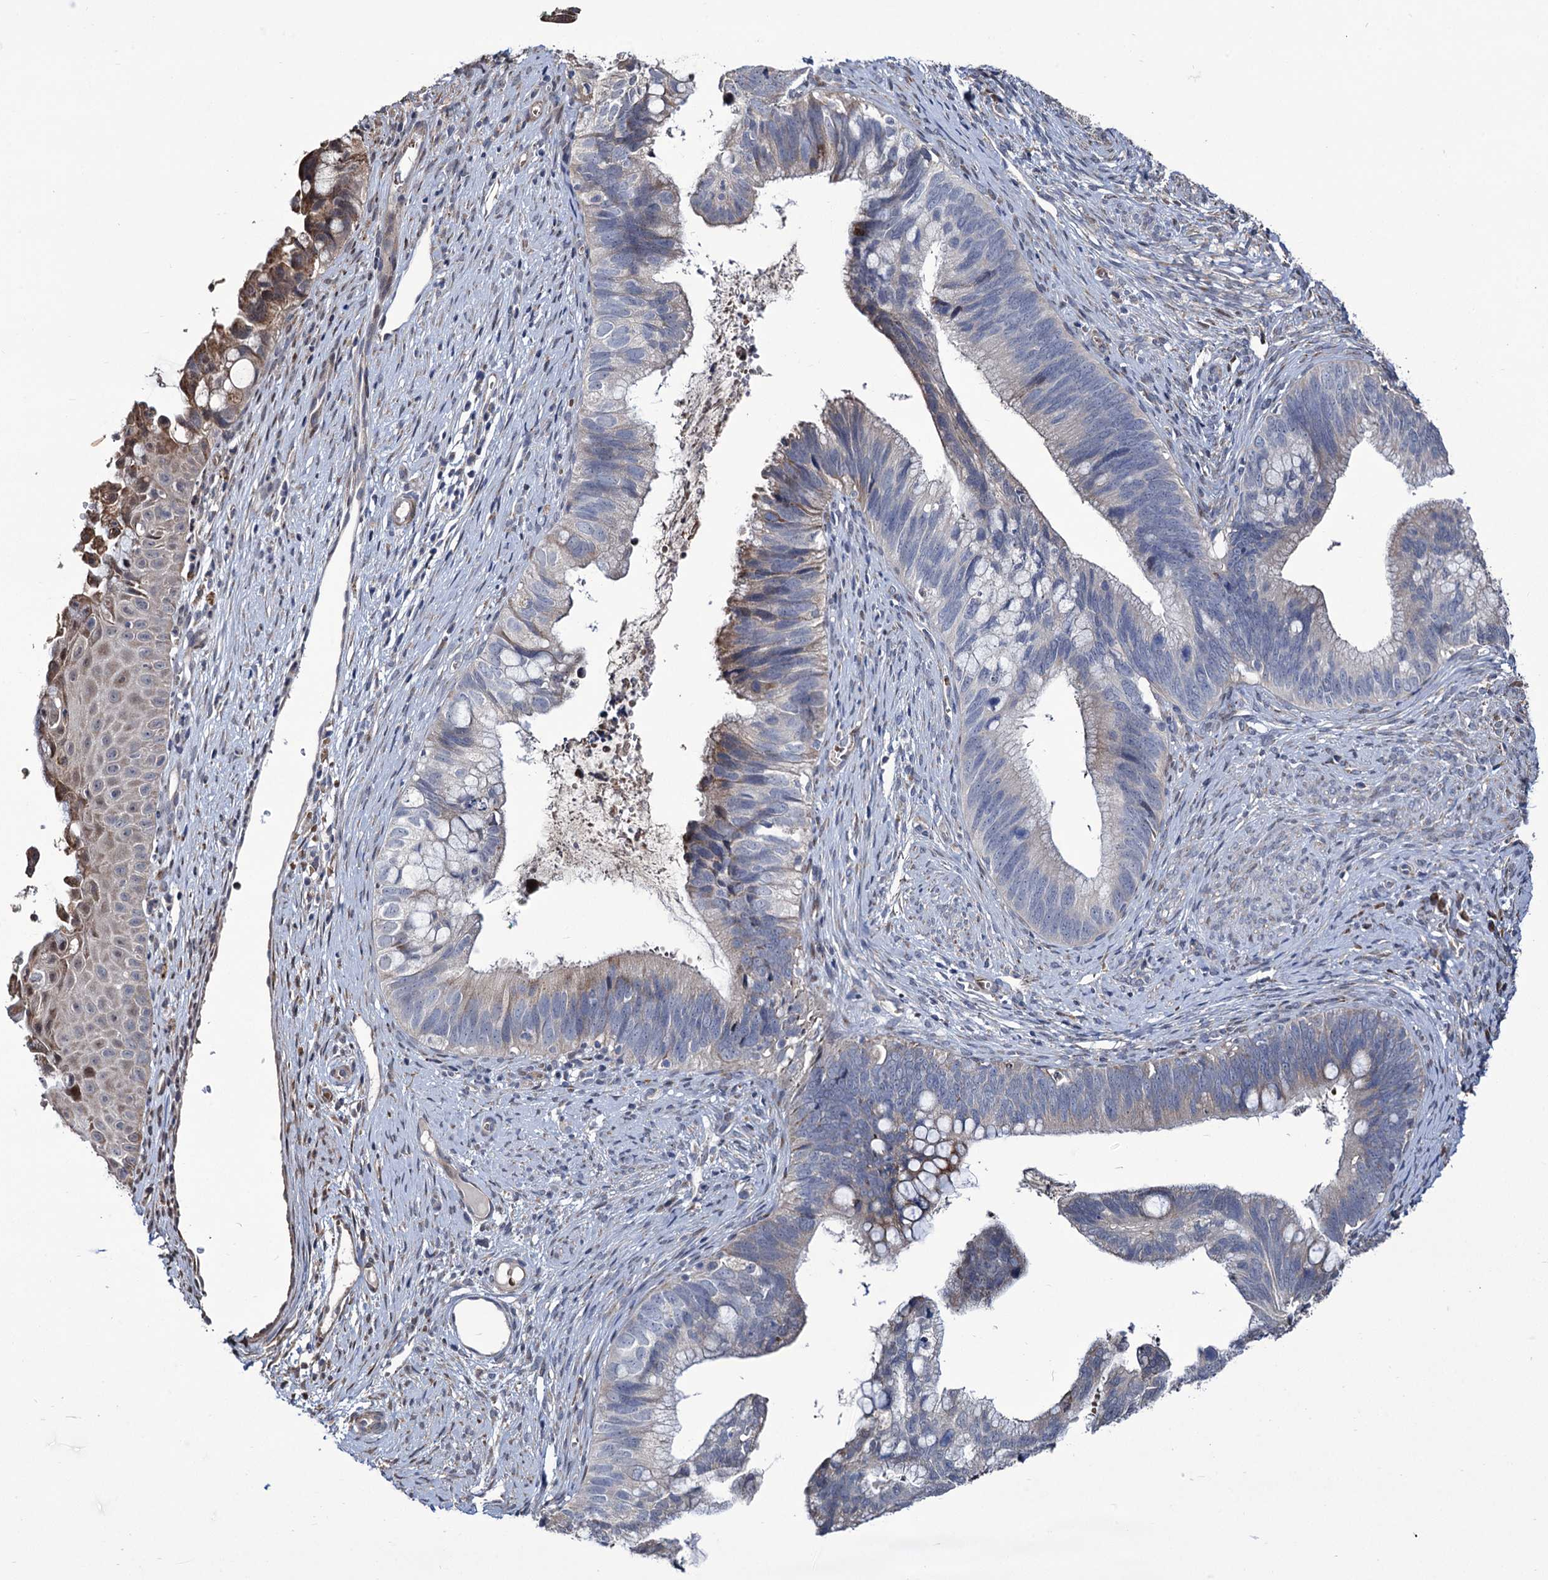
{"staining": {"intensity": "weak", "quantity": "<25%", "location": "cytoplasmic/membranous"}, "tissue": "cervical cancer", "cell_type": "Tumor cells", "image_type": "cancer", "snomed": [{"axis": "morphology", "description": "Adenocarcinoma, NOS"}, {"axis": "topography", "description": "Cervix"}], "caption": "DAB immunohistochemical staining of adenocarcinoma (cervical) displays no significant positivity in tumor cells.", "gene": "TUBGCP5", "patient": {"sex": "female", "age": 42}}